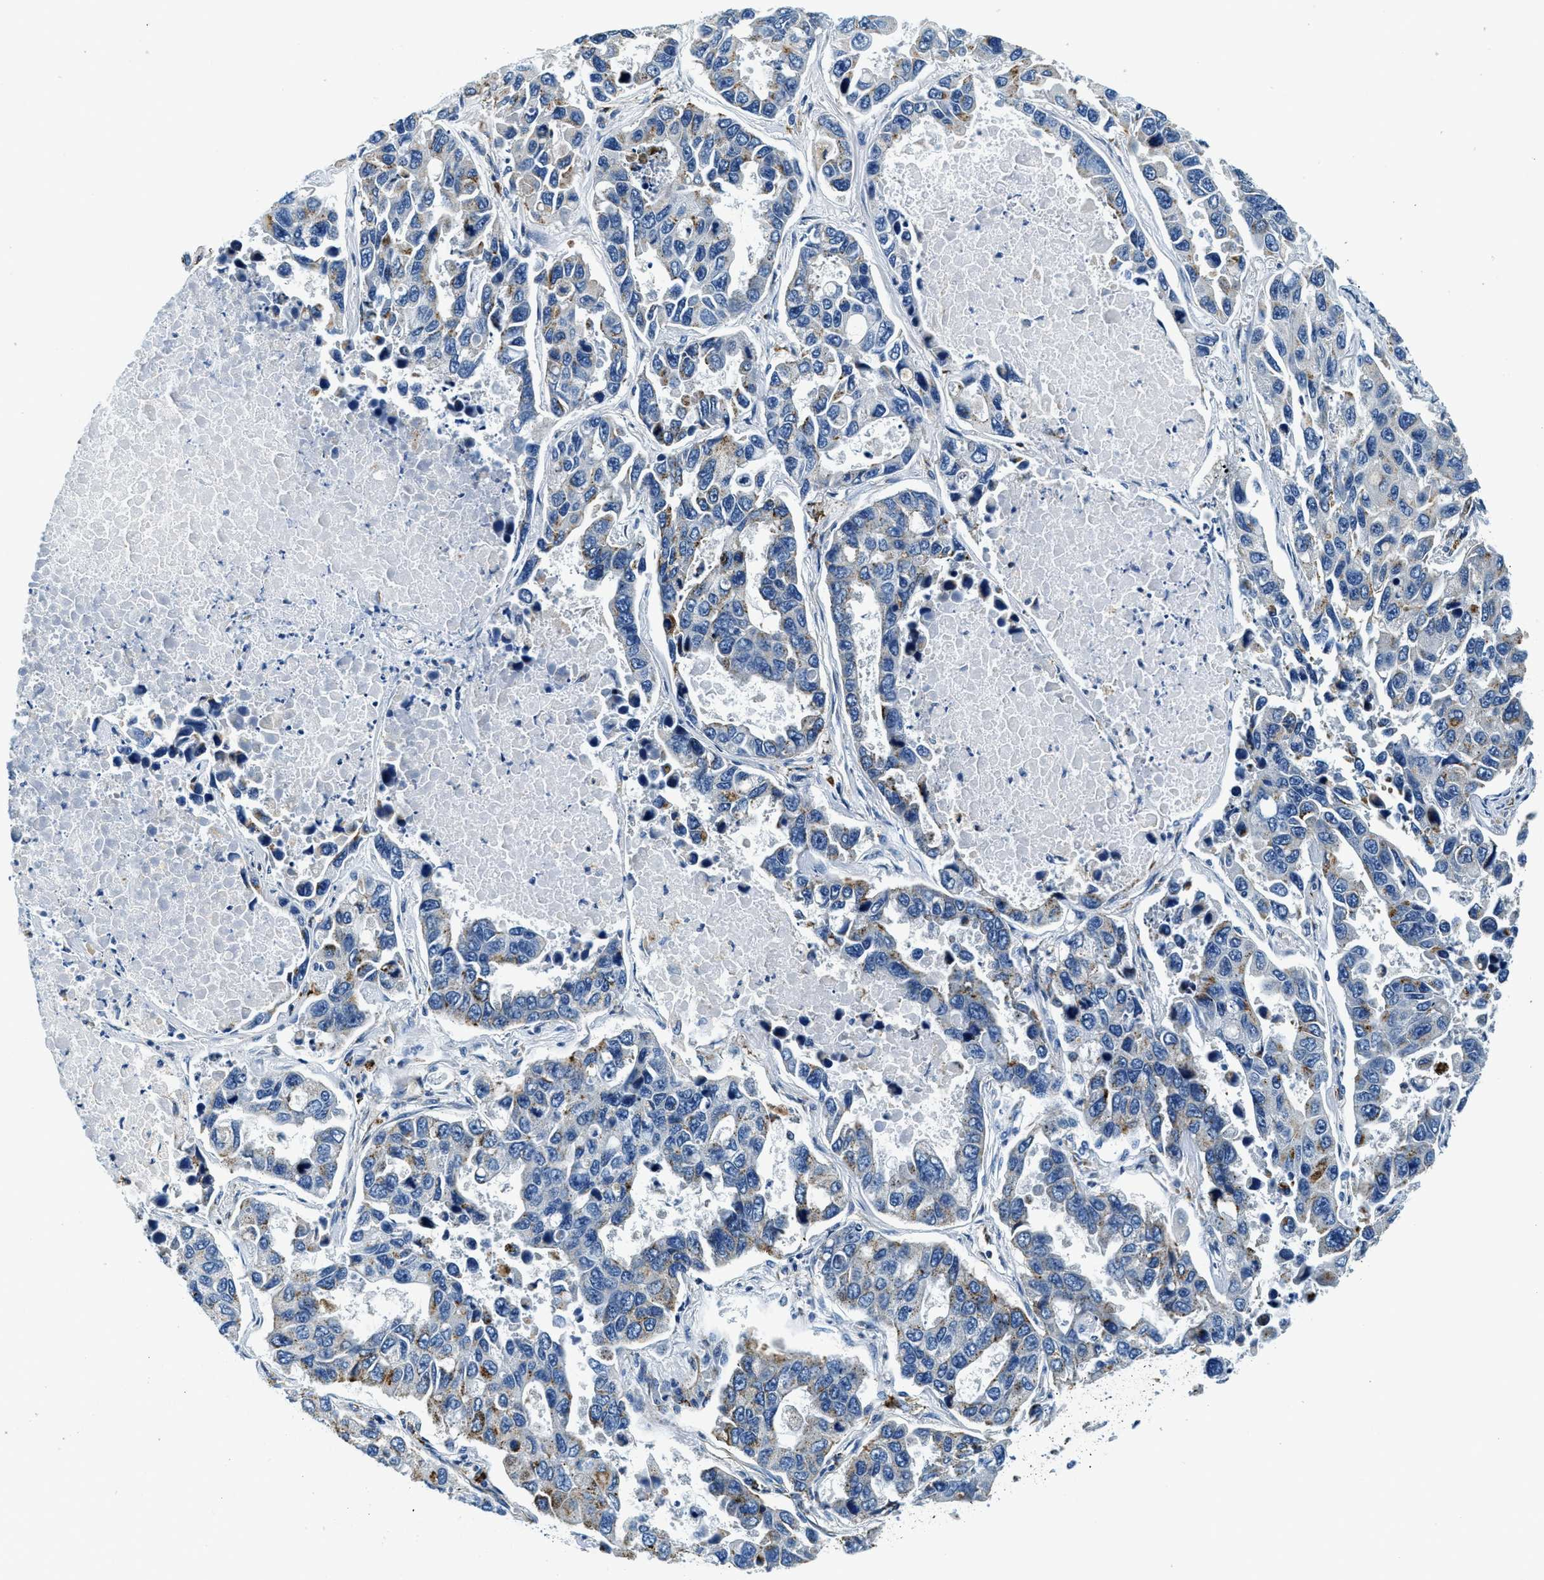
{"staining": {"intensity": "moderate", "quantity": "<25%", "location": "cytoplasmic/membranous"}, "tissue": "lung cancer", "cell_type": "Tumor cells", "image_type": "cancer", "snomed": [{"axis": "morphology", "description": "Adenocarcinoma, NOS"}, {"axis": "topography", "description": "Lung"}], "caption": "IHC photomicrograph of neoplastic tissue: lung adenocarcinoma stained using immunohistochemistry reveals low levels of moderate protein expression localized specifically in the cytoplasmic/membranous of tumor cells, appearing as a cytoplasmic/membranous brown color.", "gene": "GNS", "patient": {"sex": "male", "age": 64}}